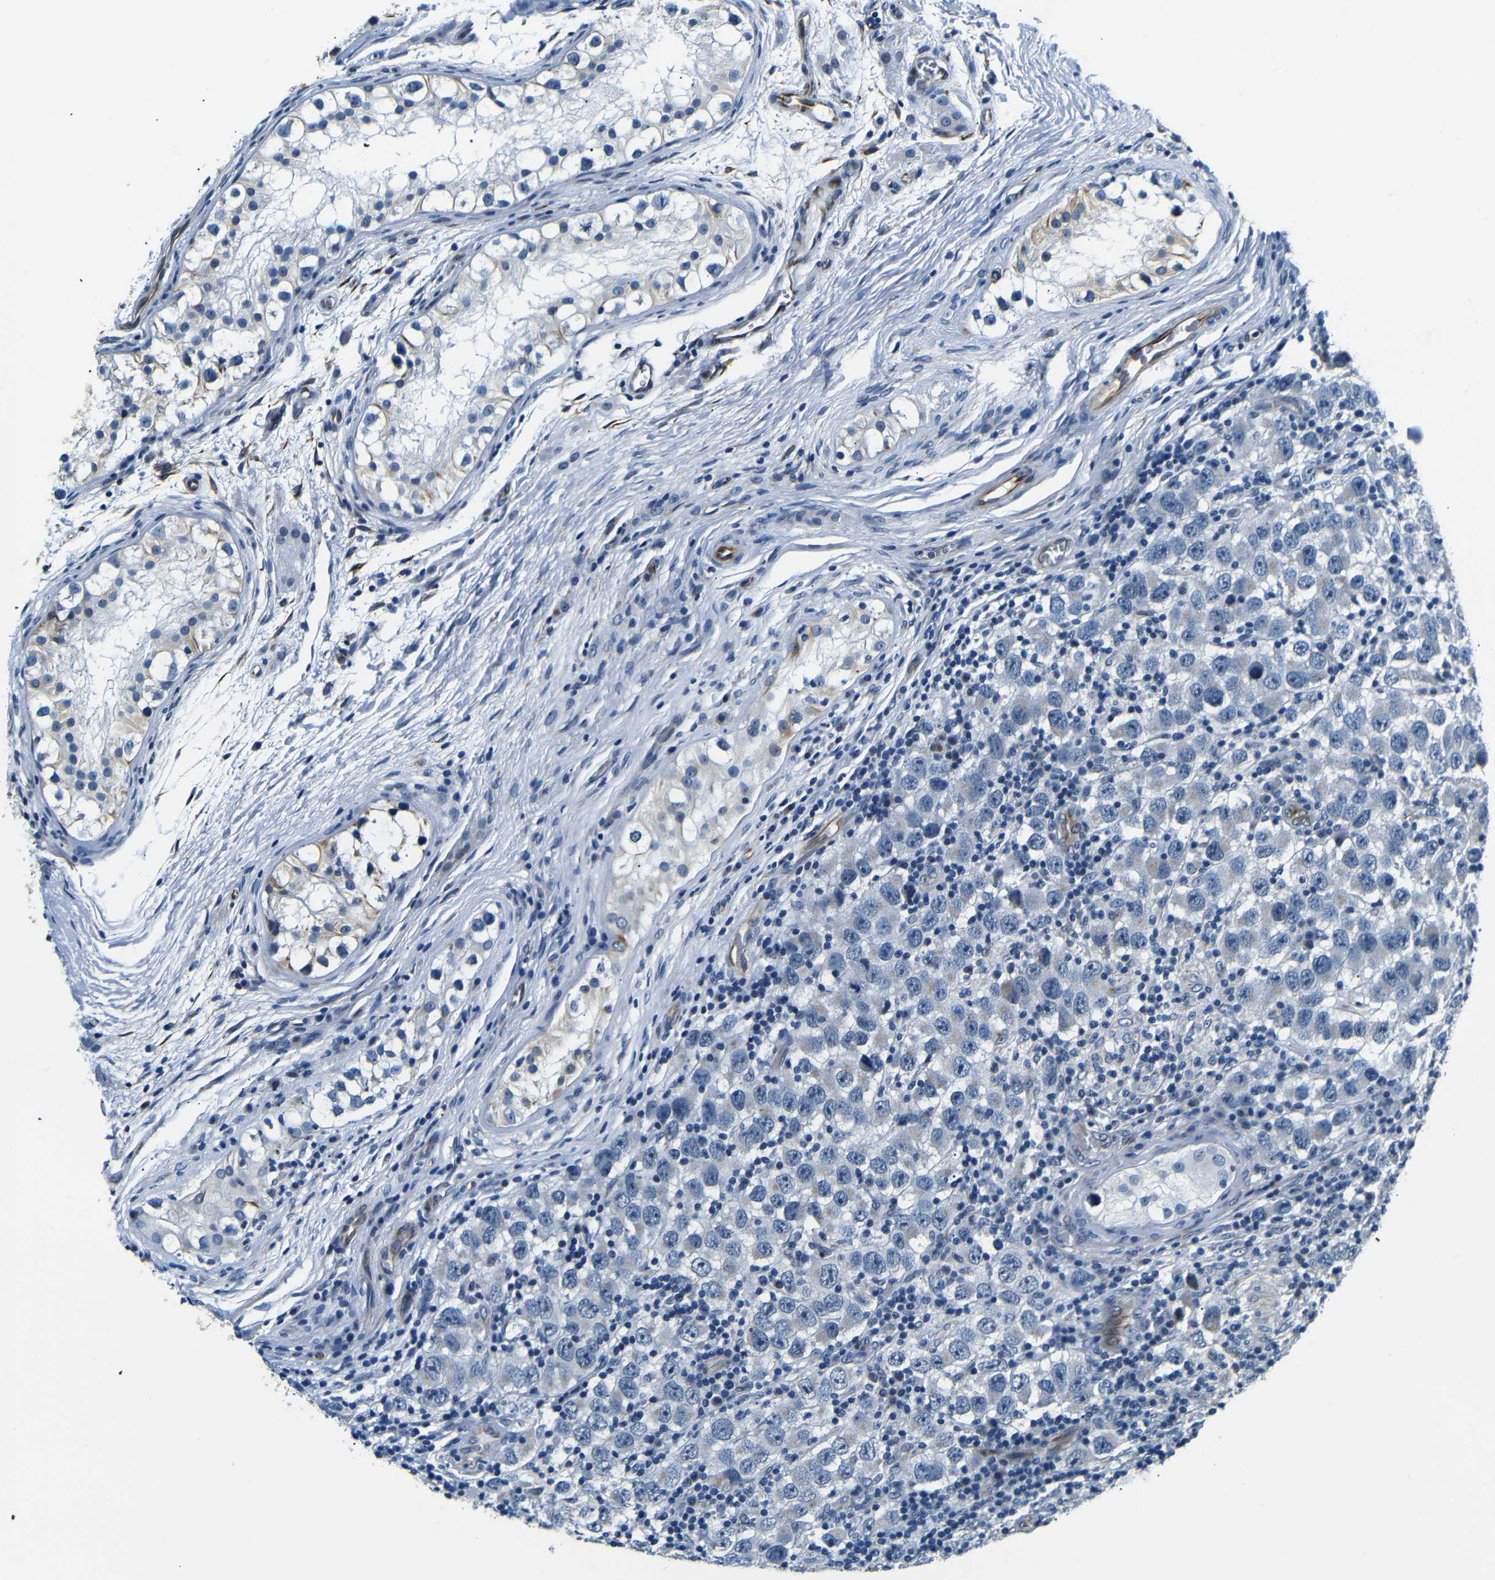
{"staining": {"intensity": "negative", "quantity": "none", "location": "none"}, "tissue": "testis cancer", "cell_type": "Tumor cells", "image_type": "cancer", "snomed": [{"axis": "morphology", "description": "Carcinoma, Embryonal, NOS"}, {"axis": "topography", "description": "Testis"}], "caption": "An immunohistochemistry (IHC) histopathology image of testis cancer (embryonal carcinoma) is shown. There is no staining in tumor cells of testis cancer (embryonal carcinoma). The staining was performed using DAB to visualize the protein expression in brown, while the nuclei were stained in blue with hematoxylin (Magnification: 20x).", "gene": "TAFA1", "patient": {"sex": "male", "age": 21}}